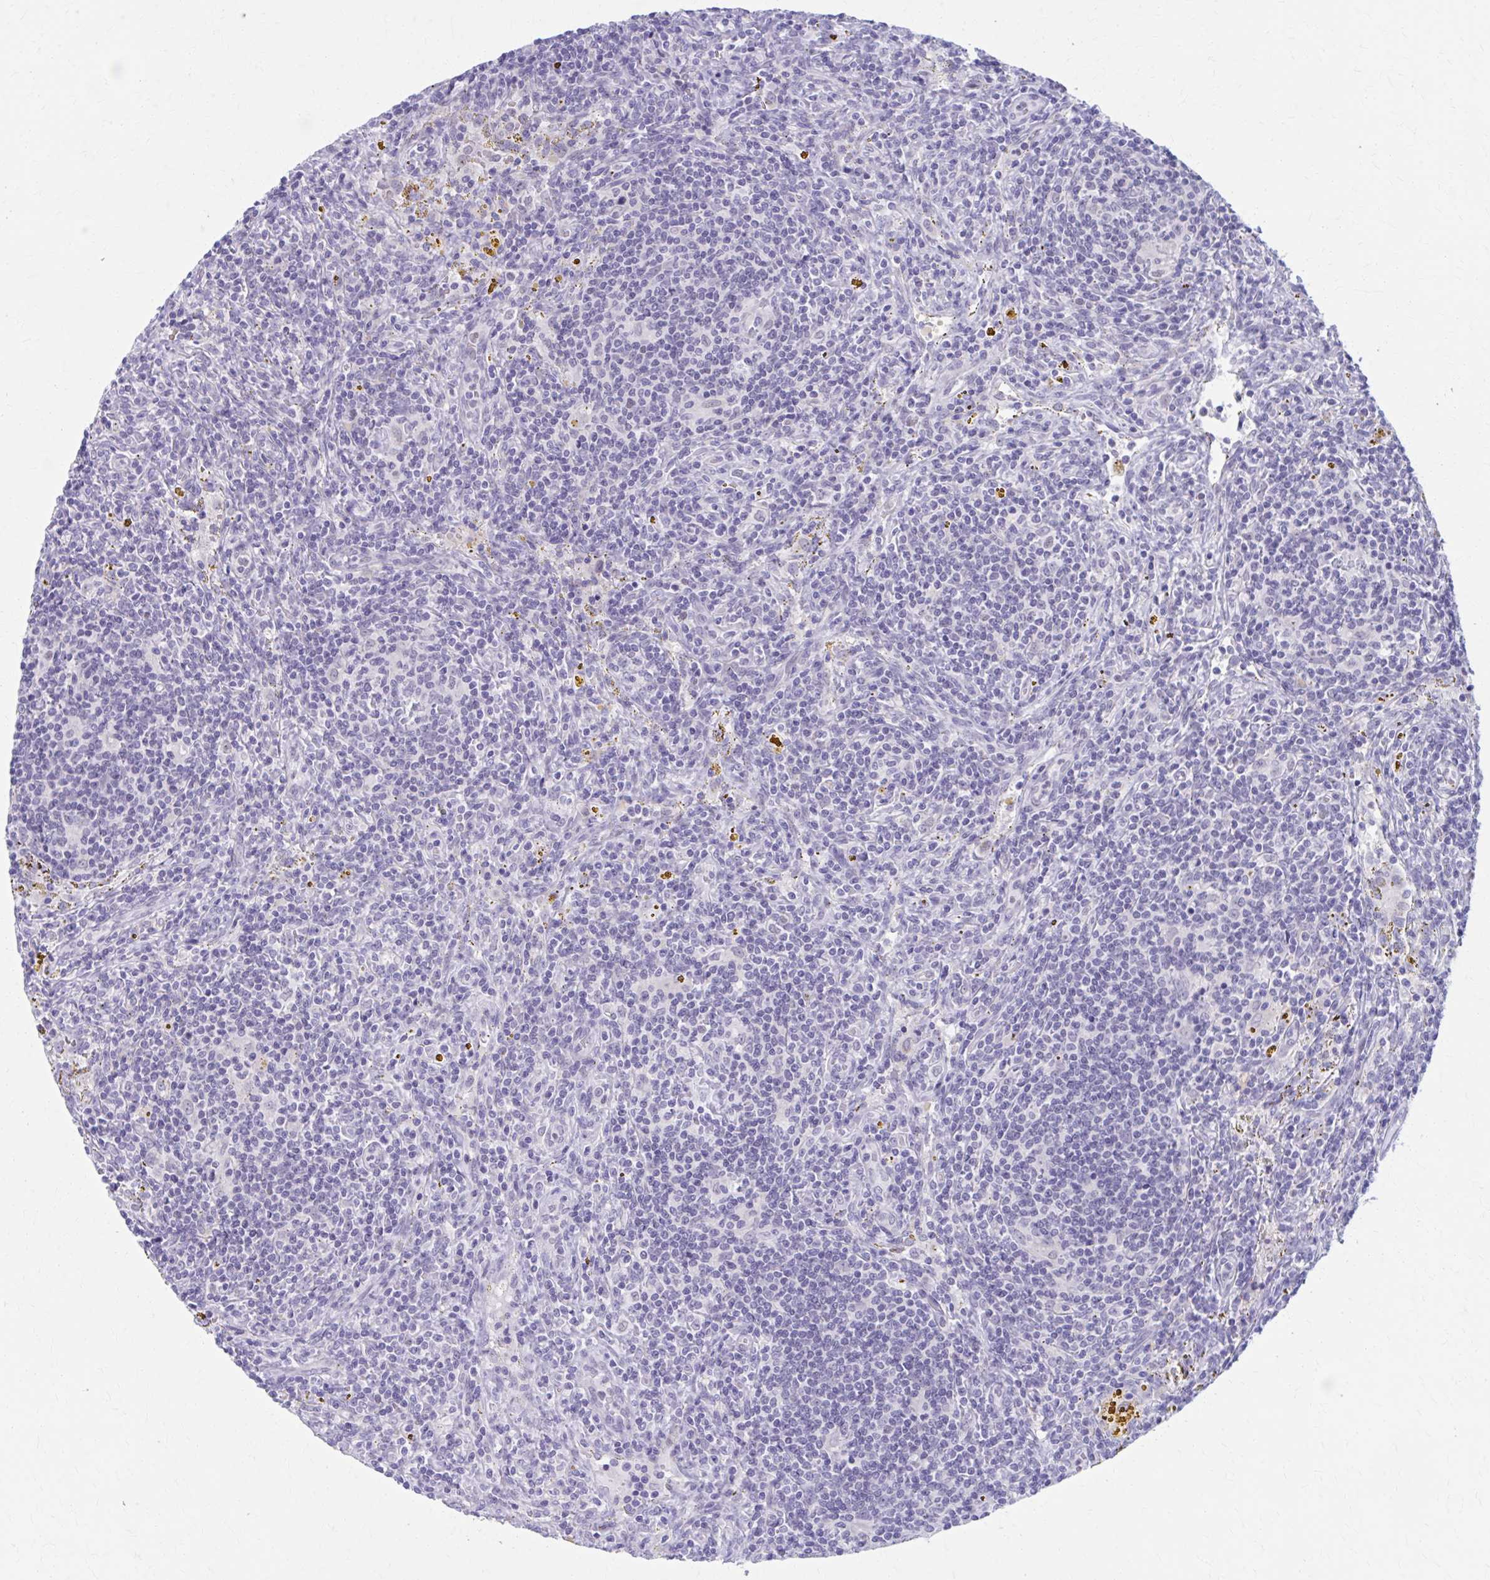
{"staining": {"intensity": "negative", "quantity": "none", "location": "none"}, "tissue": "lymphoma", "cell_type": "Tumor cells", "image_type": "cancer", "snomed": [{"axis": "morphology", "description": "Malignant lymphoma, non-Hodgkin's type, Low grade"}, {"axis": "topography", "description": "Spleen"}], "caption": "The micrograph demonstrates no significant expression in tumor cells of lymphoma.", "gene": "CCDC105", "patient": {"sex": "female", "age": 70}}